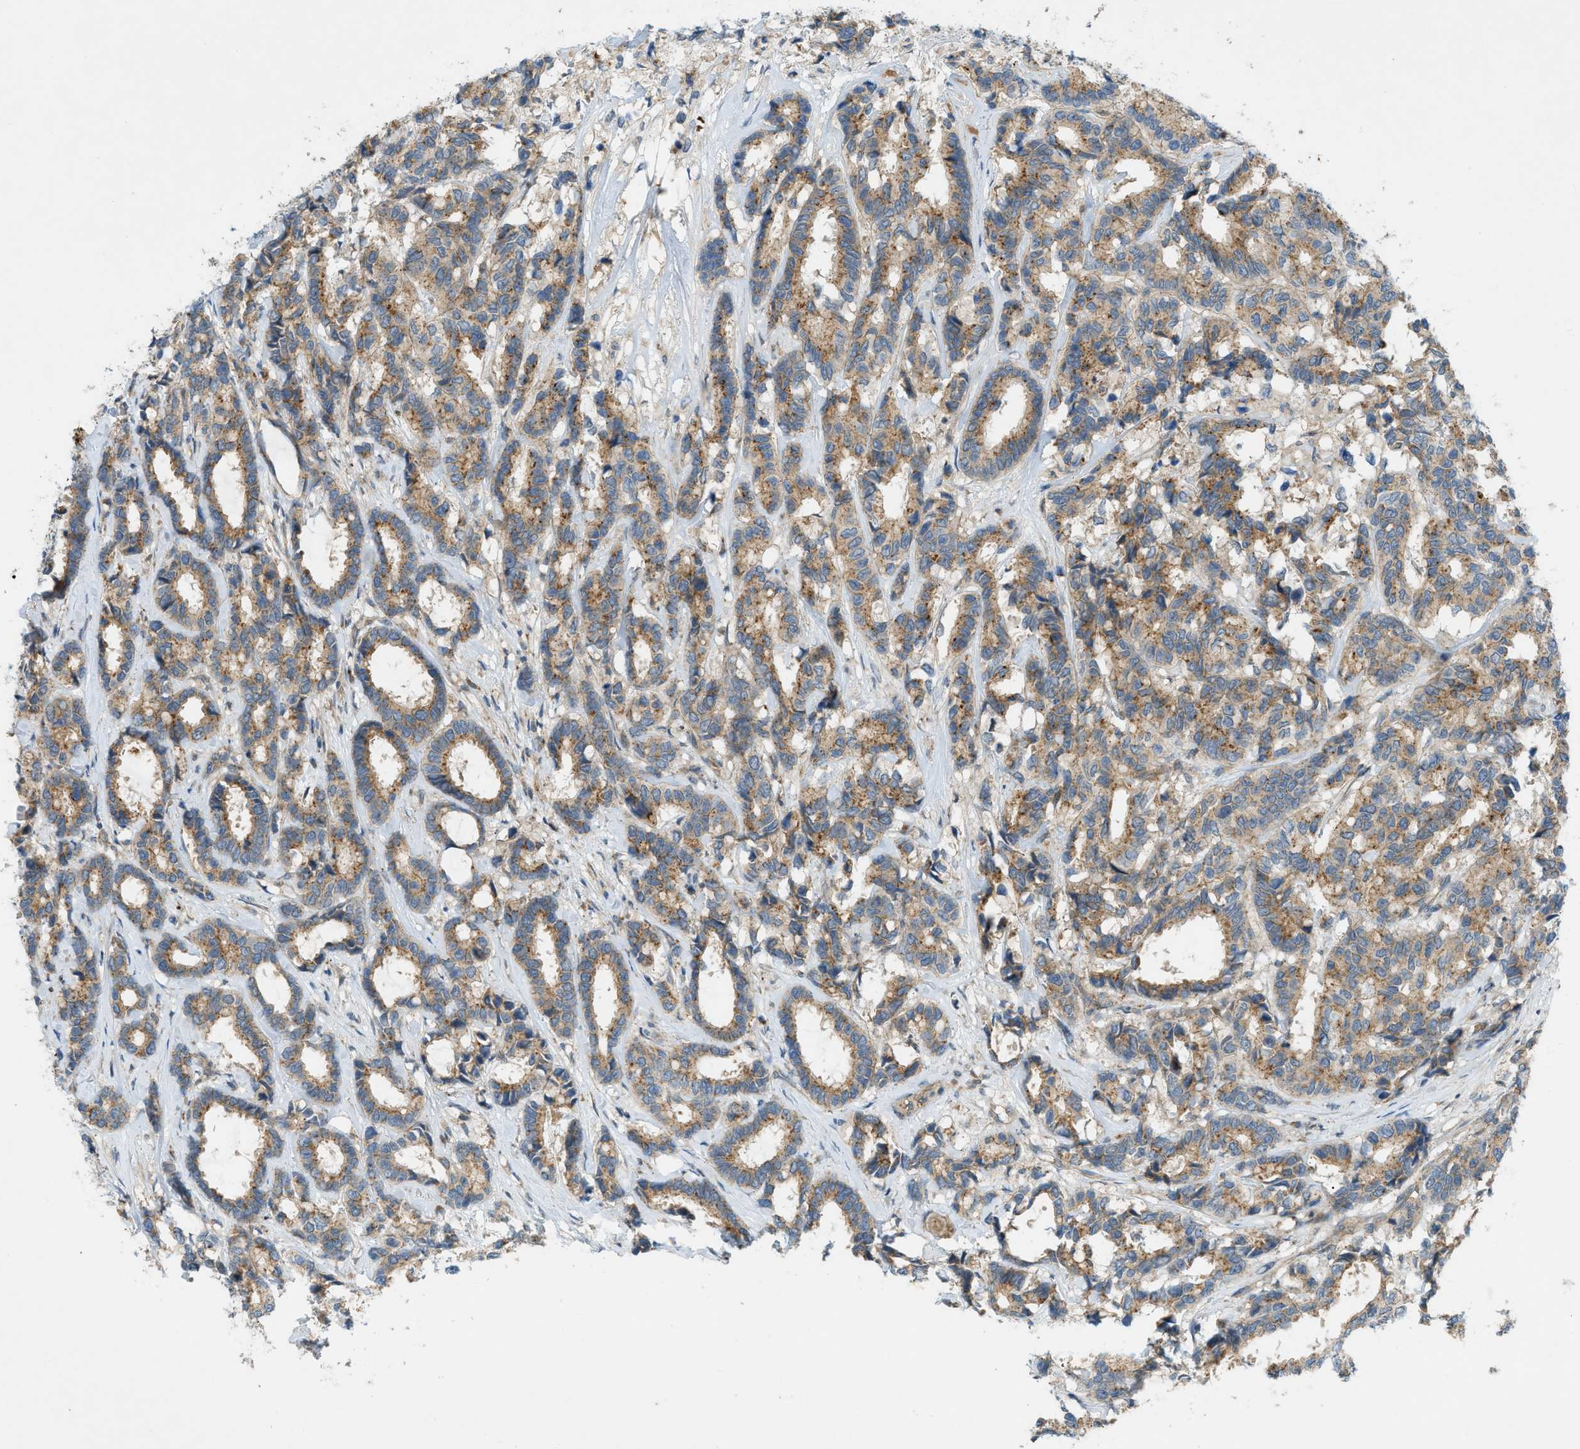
{"staining": {"intensity": "moderate", "quantity": ">75%", "location": "cytoplasmic/membranous"}, "tissue": "breast cancer", "cell_type": "Tumor cells", "image_type": "cancer", "snomed": [{"axis": "morphology", "description": "Duct carcinoma"}, {"axis": "topography", "description": "Breast"}], "caption": "Protein expression by immunohistochemistry (IHC) exhibits moderate cytoplasmic/membranous expression in approximately >75% of tumor cells in breast cancer.", "gene": "GRK6", "patient": {"sex": "female", "age": 87}}